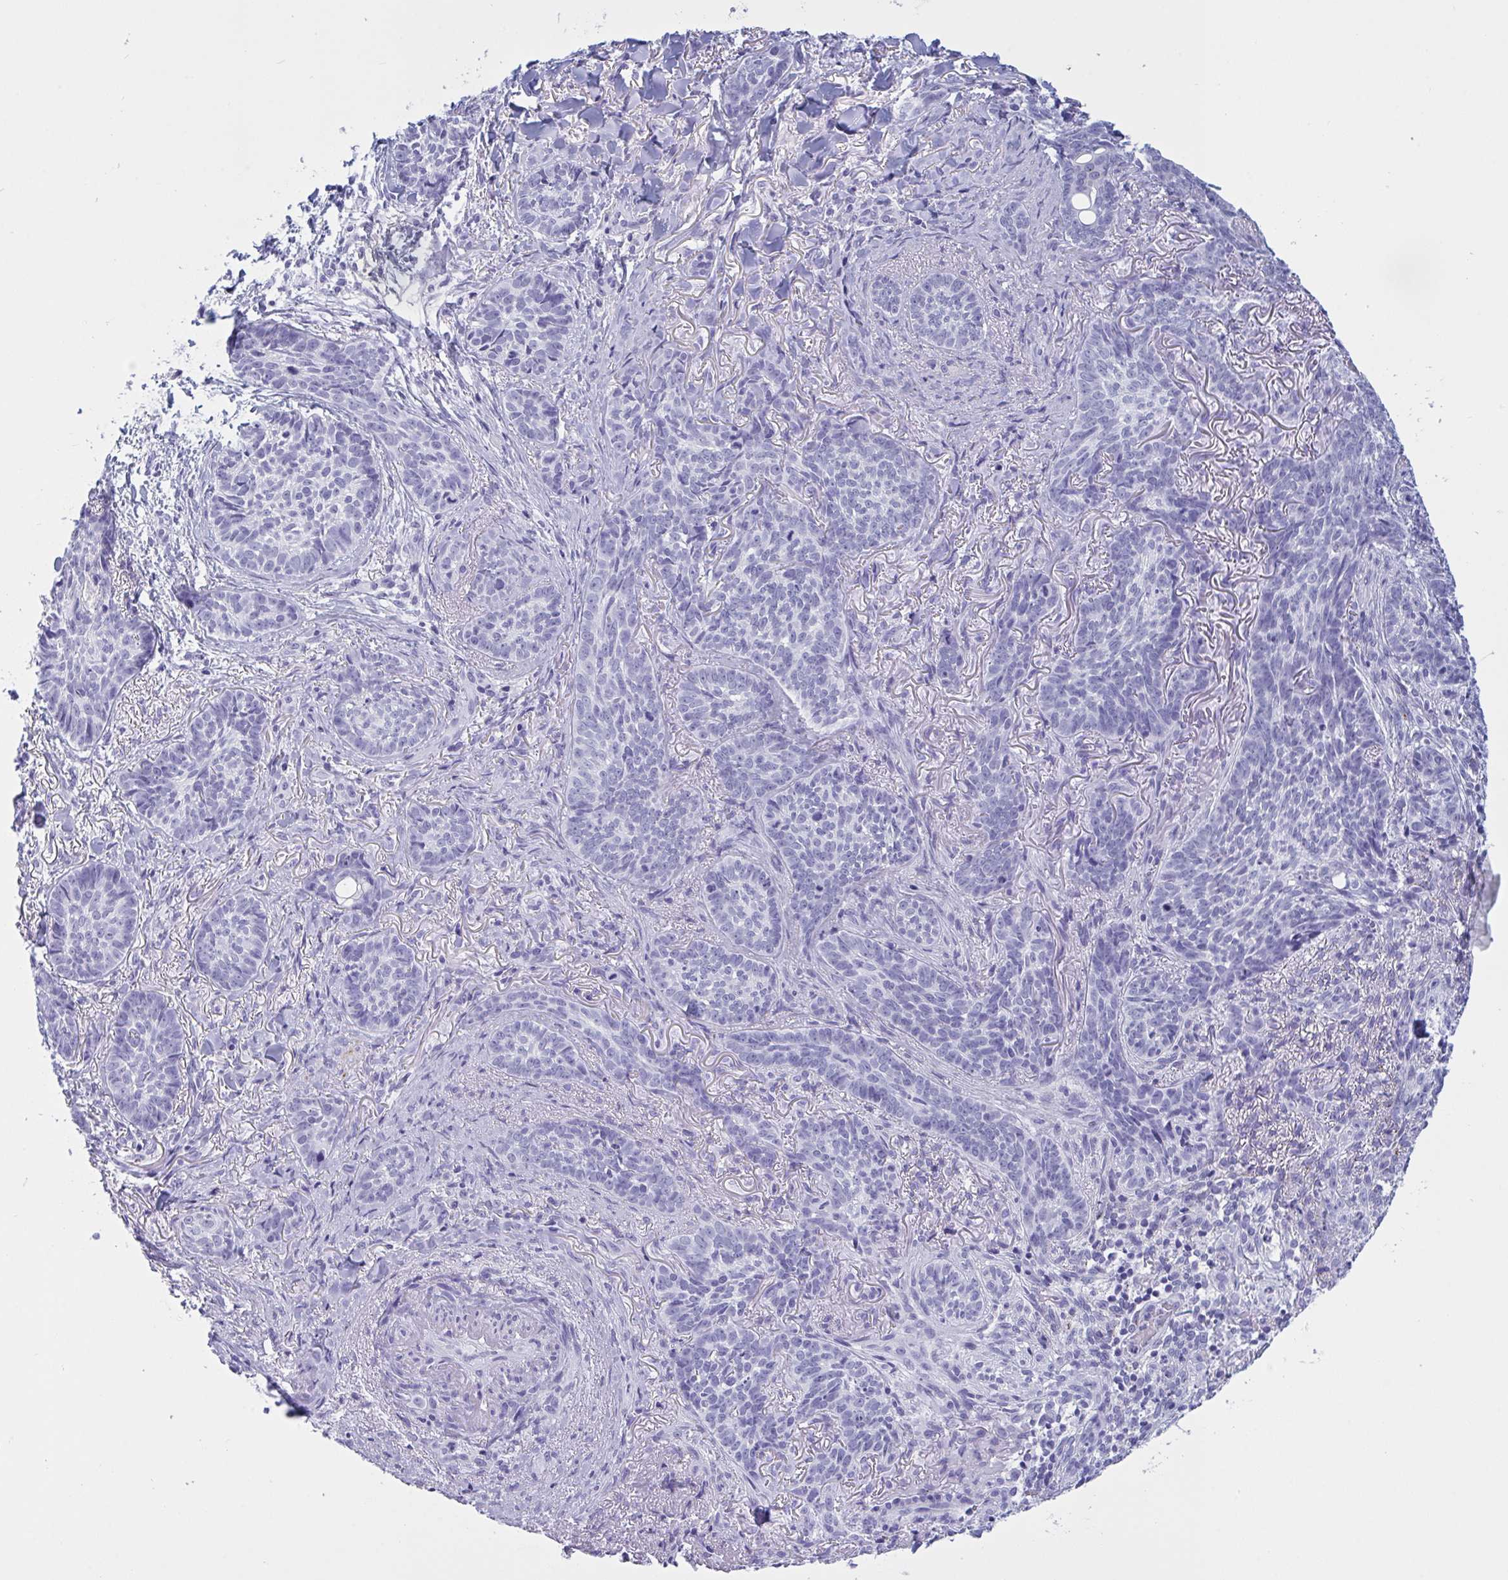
{"staining": {"intensity": "negative", "quantity": "none", "location": "none"}, "tissue": "skin cancer", "cell_type": "Tumor cells", "image_type": "cancer", "snomed": [{"axis": "morphology", "description": "Basal cell carcinoma"}, {"axis": "topography", "description": "Skin"}, {"axis": "topography", "description": "Skin of face"}], "caption": "The micrograph exhibits no significant positivity in tumor cells of skin cancer (basal cell carcinoma).", "gene": "OXLD1", "patient": {"sex": "male", "age": 88}}